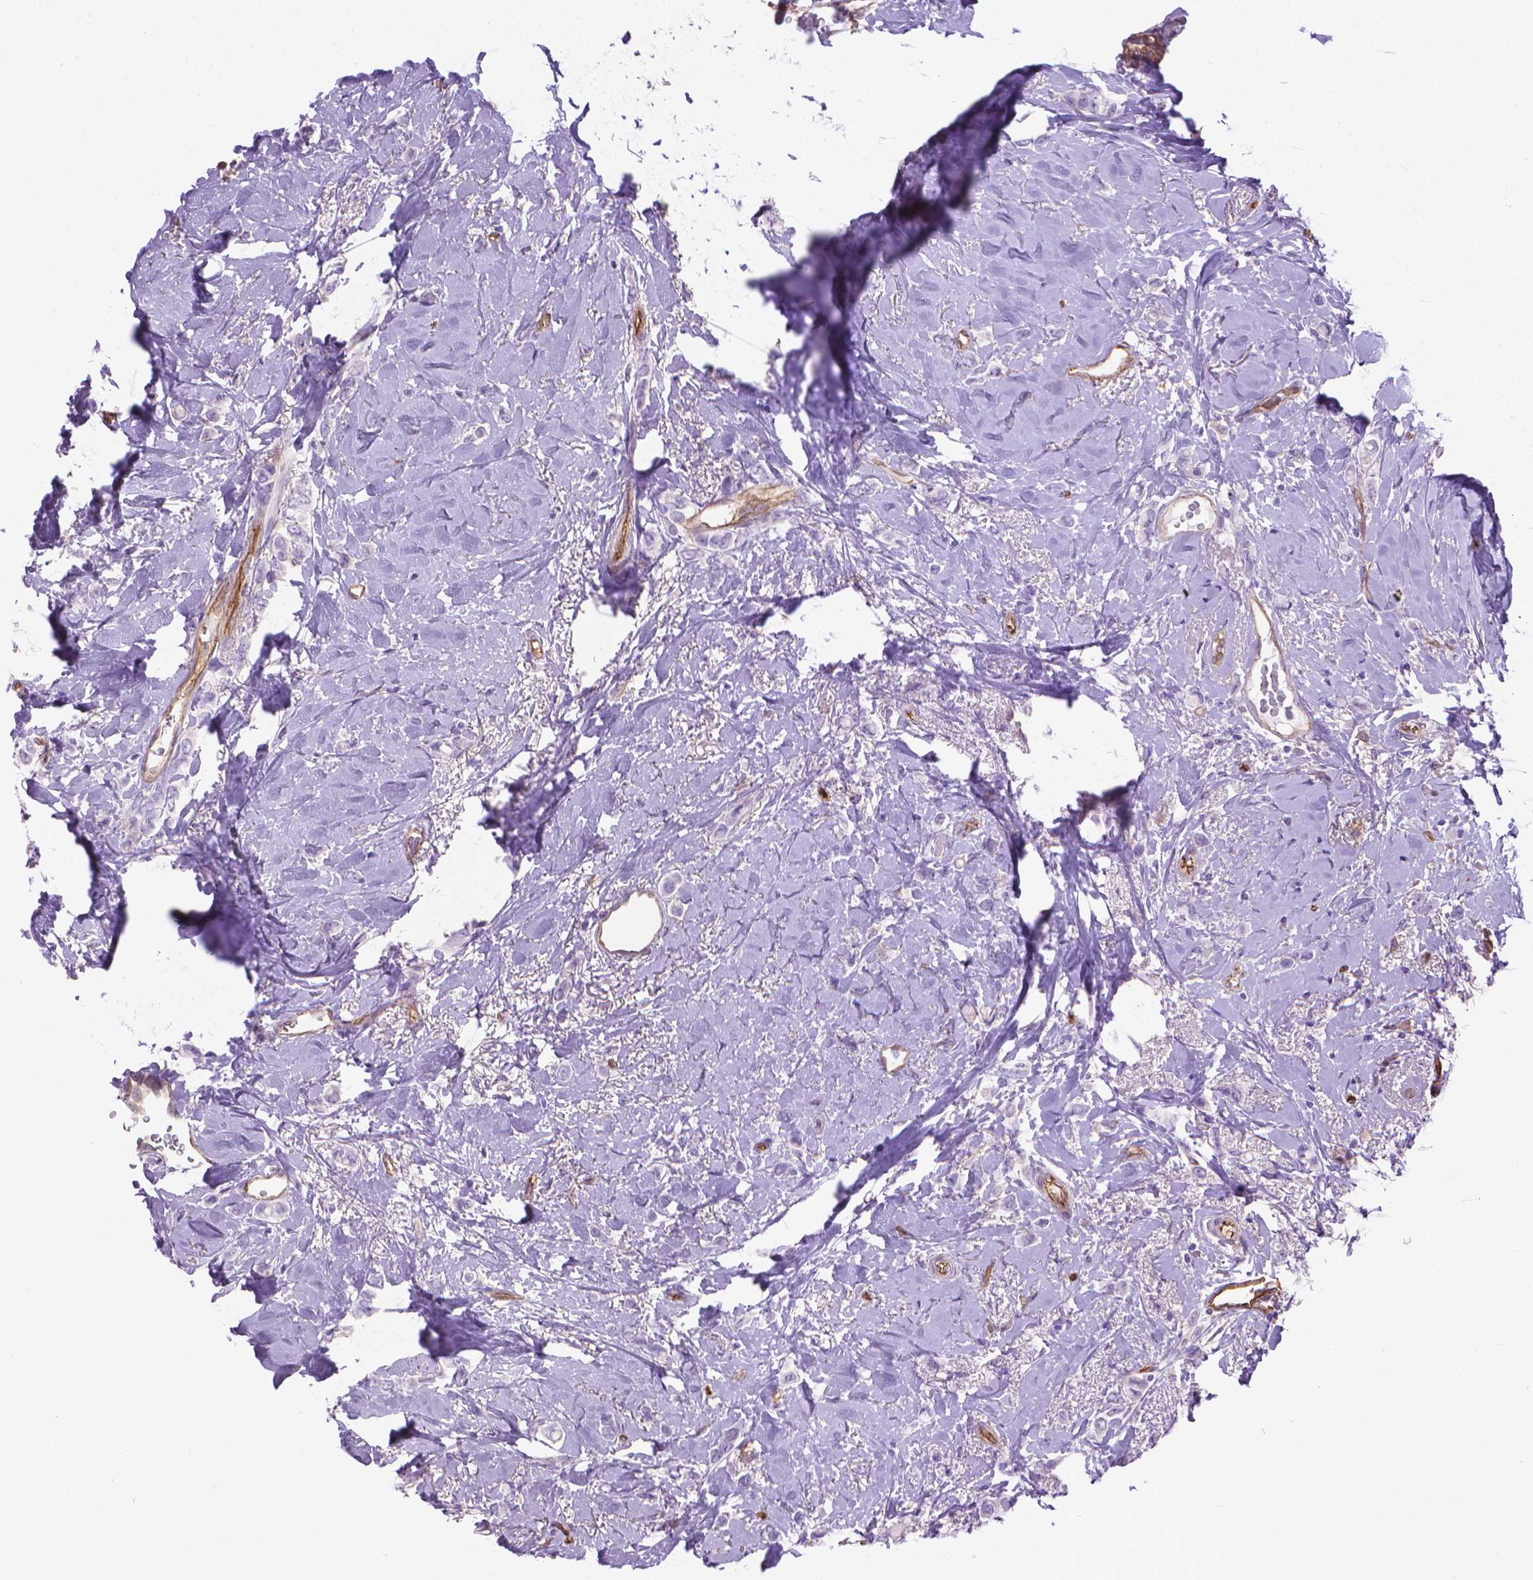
{"staining": {"intensity": "negative", "quantity": "none", "location": "none"}, "tissue": "breast cancer", "cell_type": "Tumor cells", "image_type": "cancer", "snomed": [{"axis": "morphology", "description": "Lobular carcinoma"}, {"axis": "topography", "description": "Breast"}], "caption": "Tumor cells are negative for brown protein staining in breast cancer. Nuclei are stained in blue.", "gene": "CLIC4", "patient": {"sex": "female", "age": 66}}